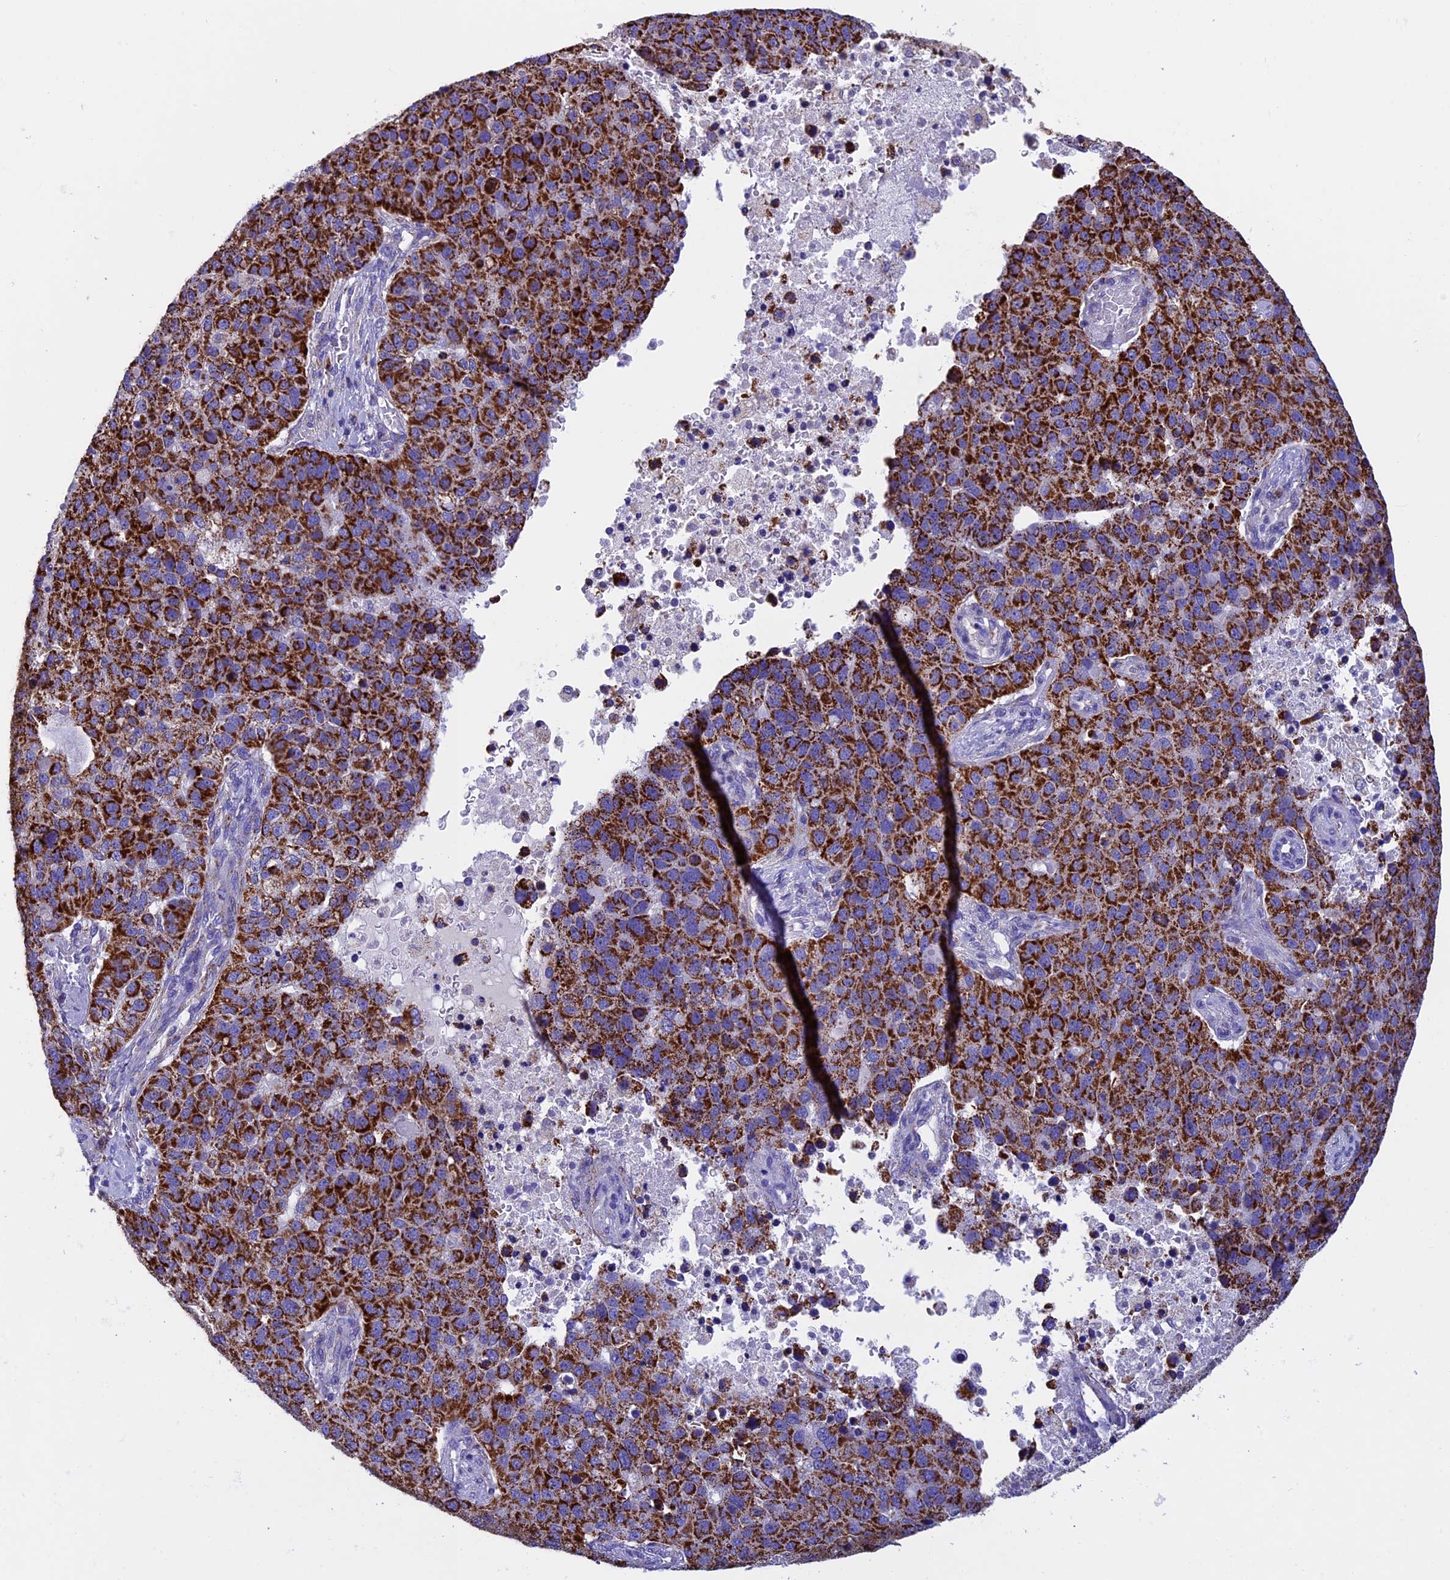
{"staining": {"intensity": "strong", "quantity": ">75%", "location": "cytoplasmic/membranous"}, "tissue": "pancreatic cancer", "cell_type": "Tumor cells", "image_type": "cancer", "snomed": [{"axis": "morphology", "description": "Adenocarcinoma, NOS"}, {"axis": "topography", "description": "Pancreas"}], "caption": "Human pancreatic cancer (adenocarcinoma) stained for a protein (brown) shows strong cytoplasmic/membranous positive expression in approximately >75% of tumor cells.", "gene": "SLC8B1", "patient": {"sex": "female", "age": 61}}